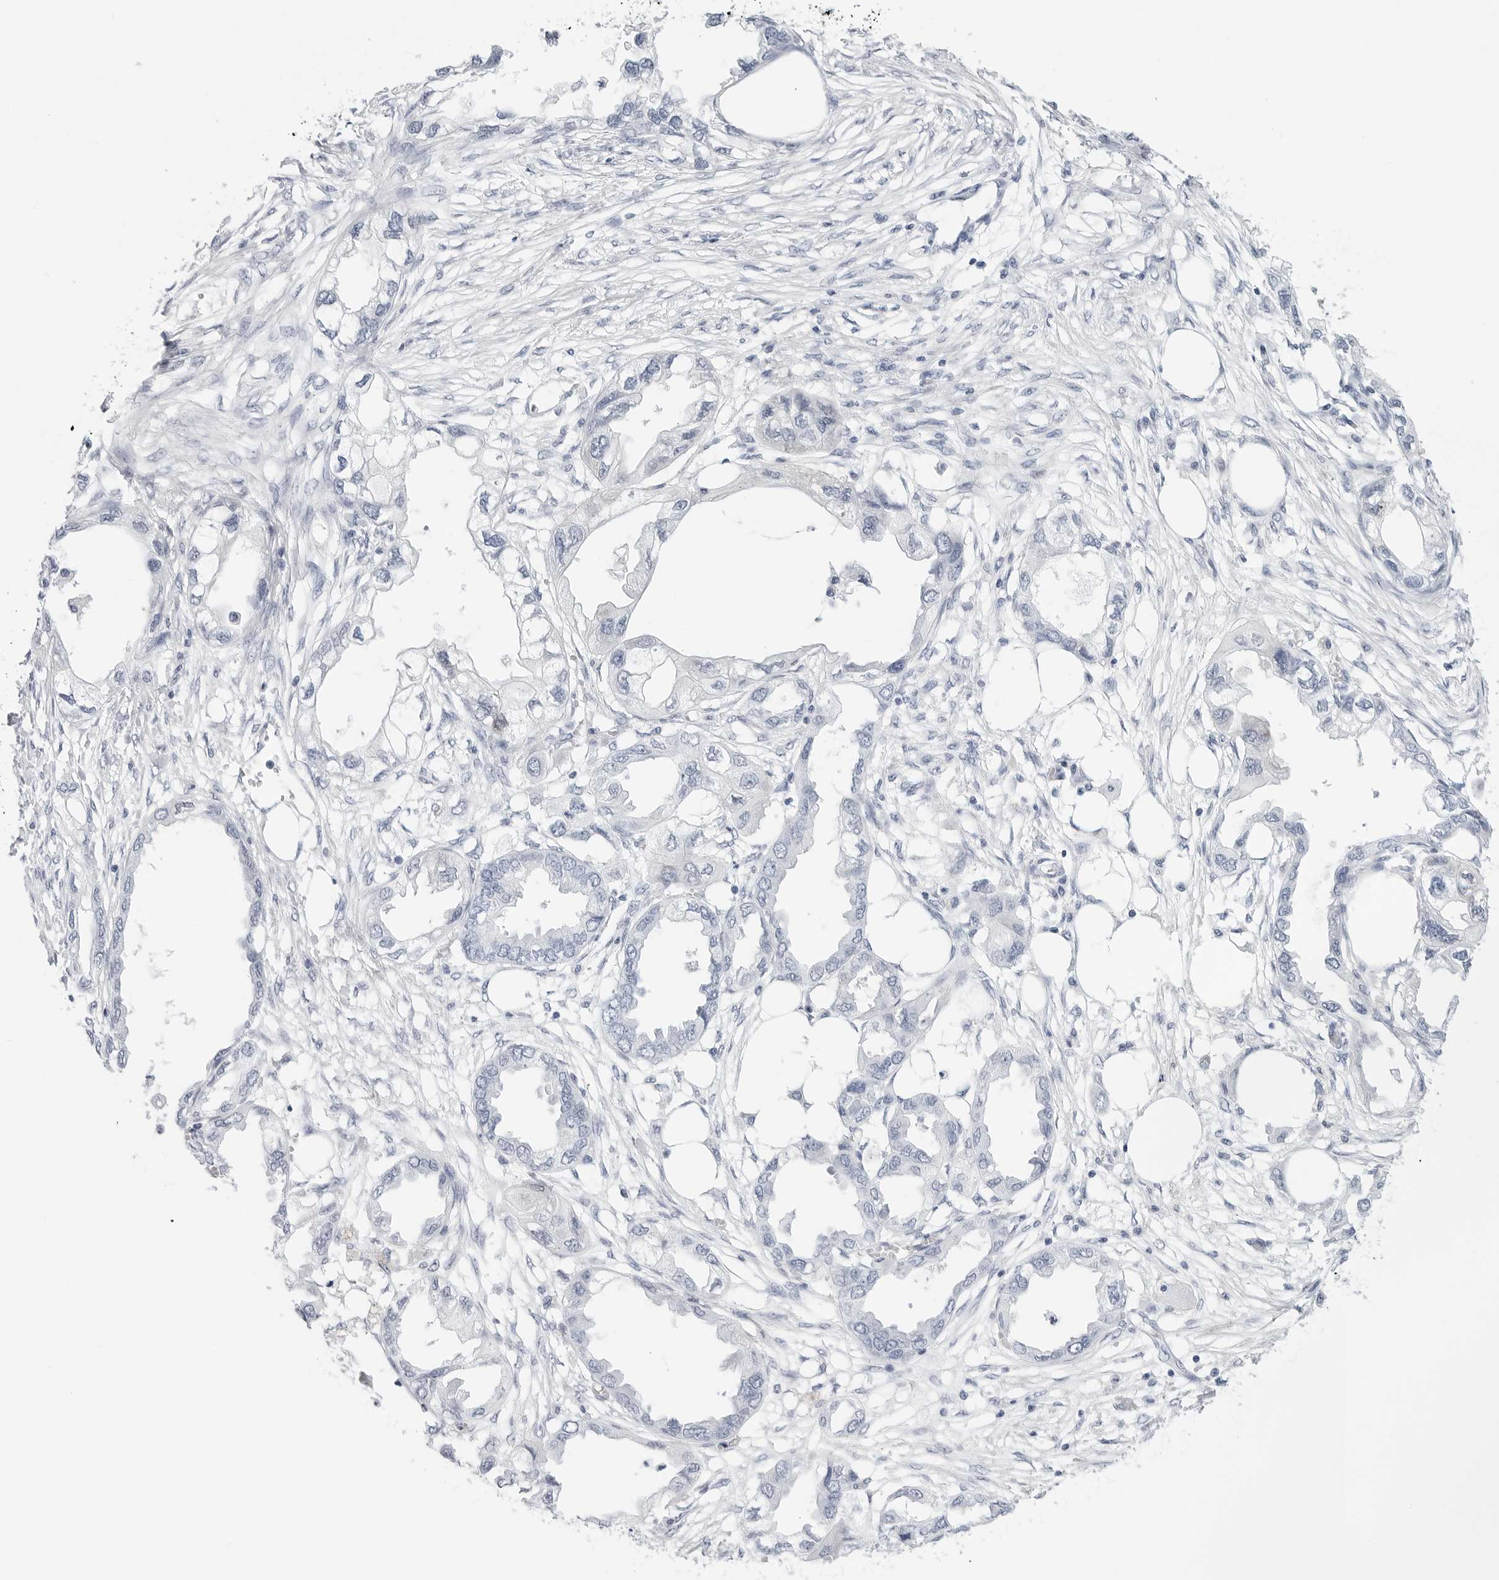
{"staining": {"intensity": "negative", "quantity": "none", "location": "none"}, "tissue": "endometrial cancer", "cell_type": "Tumor cells", "image_type": "cancer", "snomed": [{"axis": "morphology", "description": "Adenocarcinoma, NOS"}, {"axis": "morphology", "description": "Adenocarcinoma, metastatic, NOS"}, {"axis": "topography", "description": "Adipose tissue"}, {"axis": "topography", "description": "Endometrium"}], "caption": "Immunohistochemical staining of endometrial cancer (adenocarcinoma) shows no significant positivity in tumor cells. Nuclei are stained in blue.", "gene": "SLC19A1", "patient": {"sex": "female", "age": 67}}